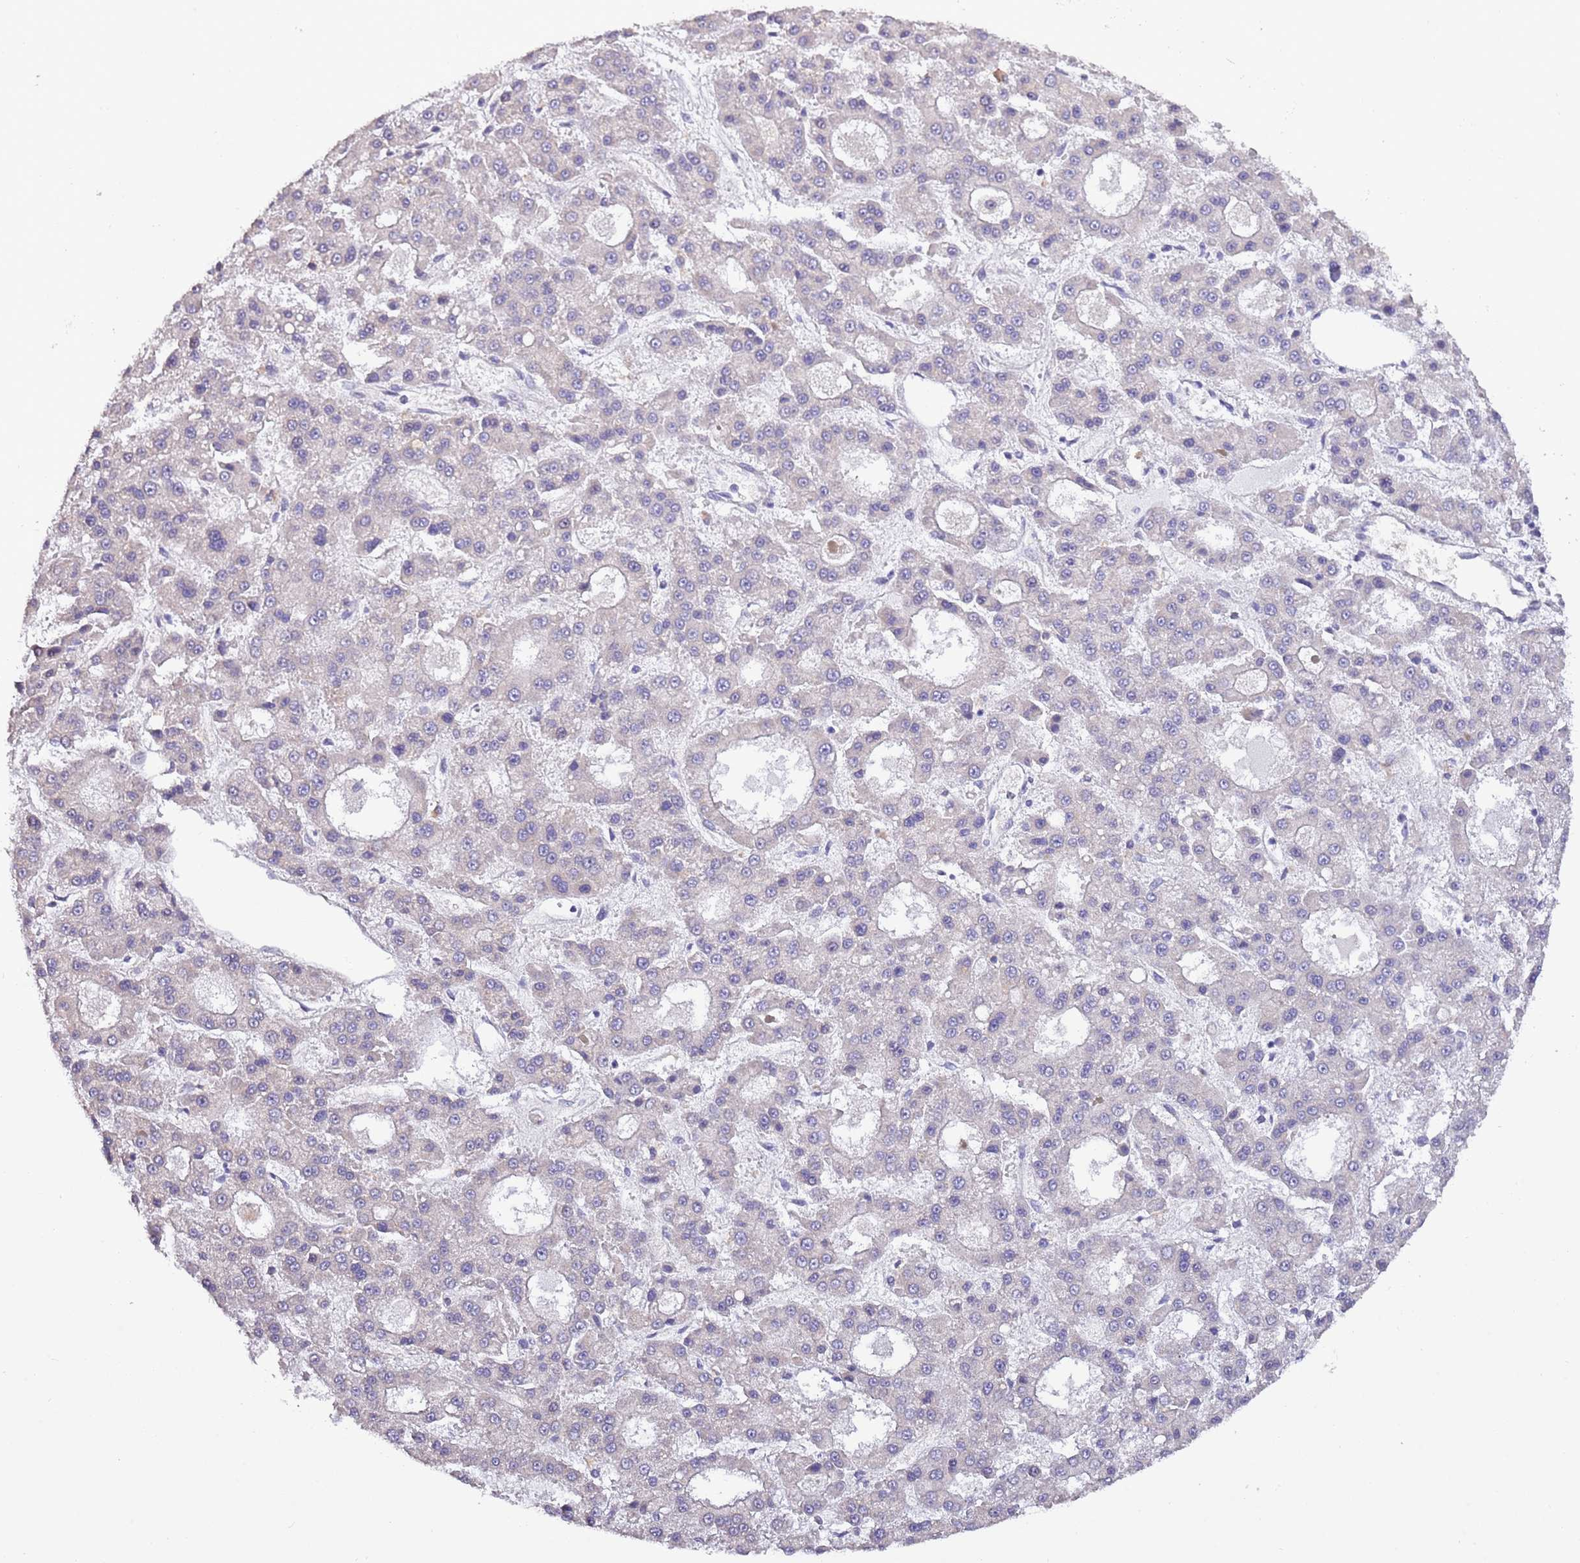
{"staining": {"intensity": "negative", "quantity": "none", "location": "none"}, "tissue": "liver cancer", "cell_type": "Tumor cells", "image_type": "cancer", "snomed": [{"axis": "morphology", "description": "Carcinoma, Hepatocellular, NOS"}, {"axis": "topography", "description": "Liver"}], "caption": "High magnification brightfield microscopy of liver cancer stained with DAB (brown) and counterstained with hematoxylin (blue): tumor cells show no significant expression. (DAB IHC with hematoxylin counter stain).", "gene": "LIPJ", "patient": {"sex": "male", "age": 70}}